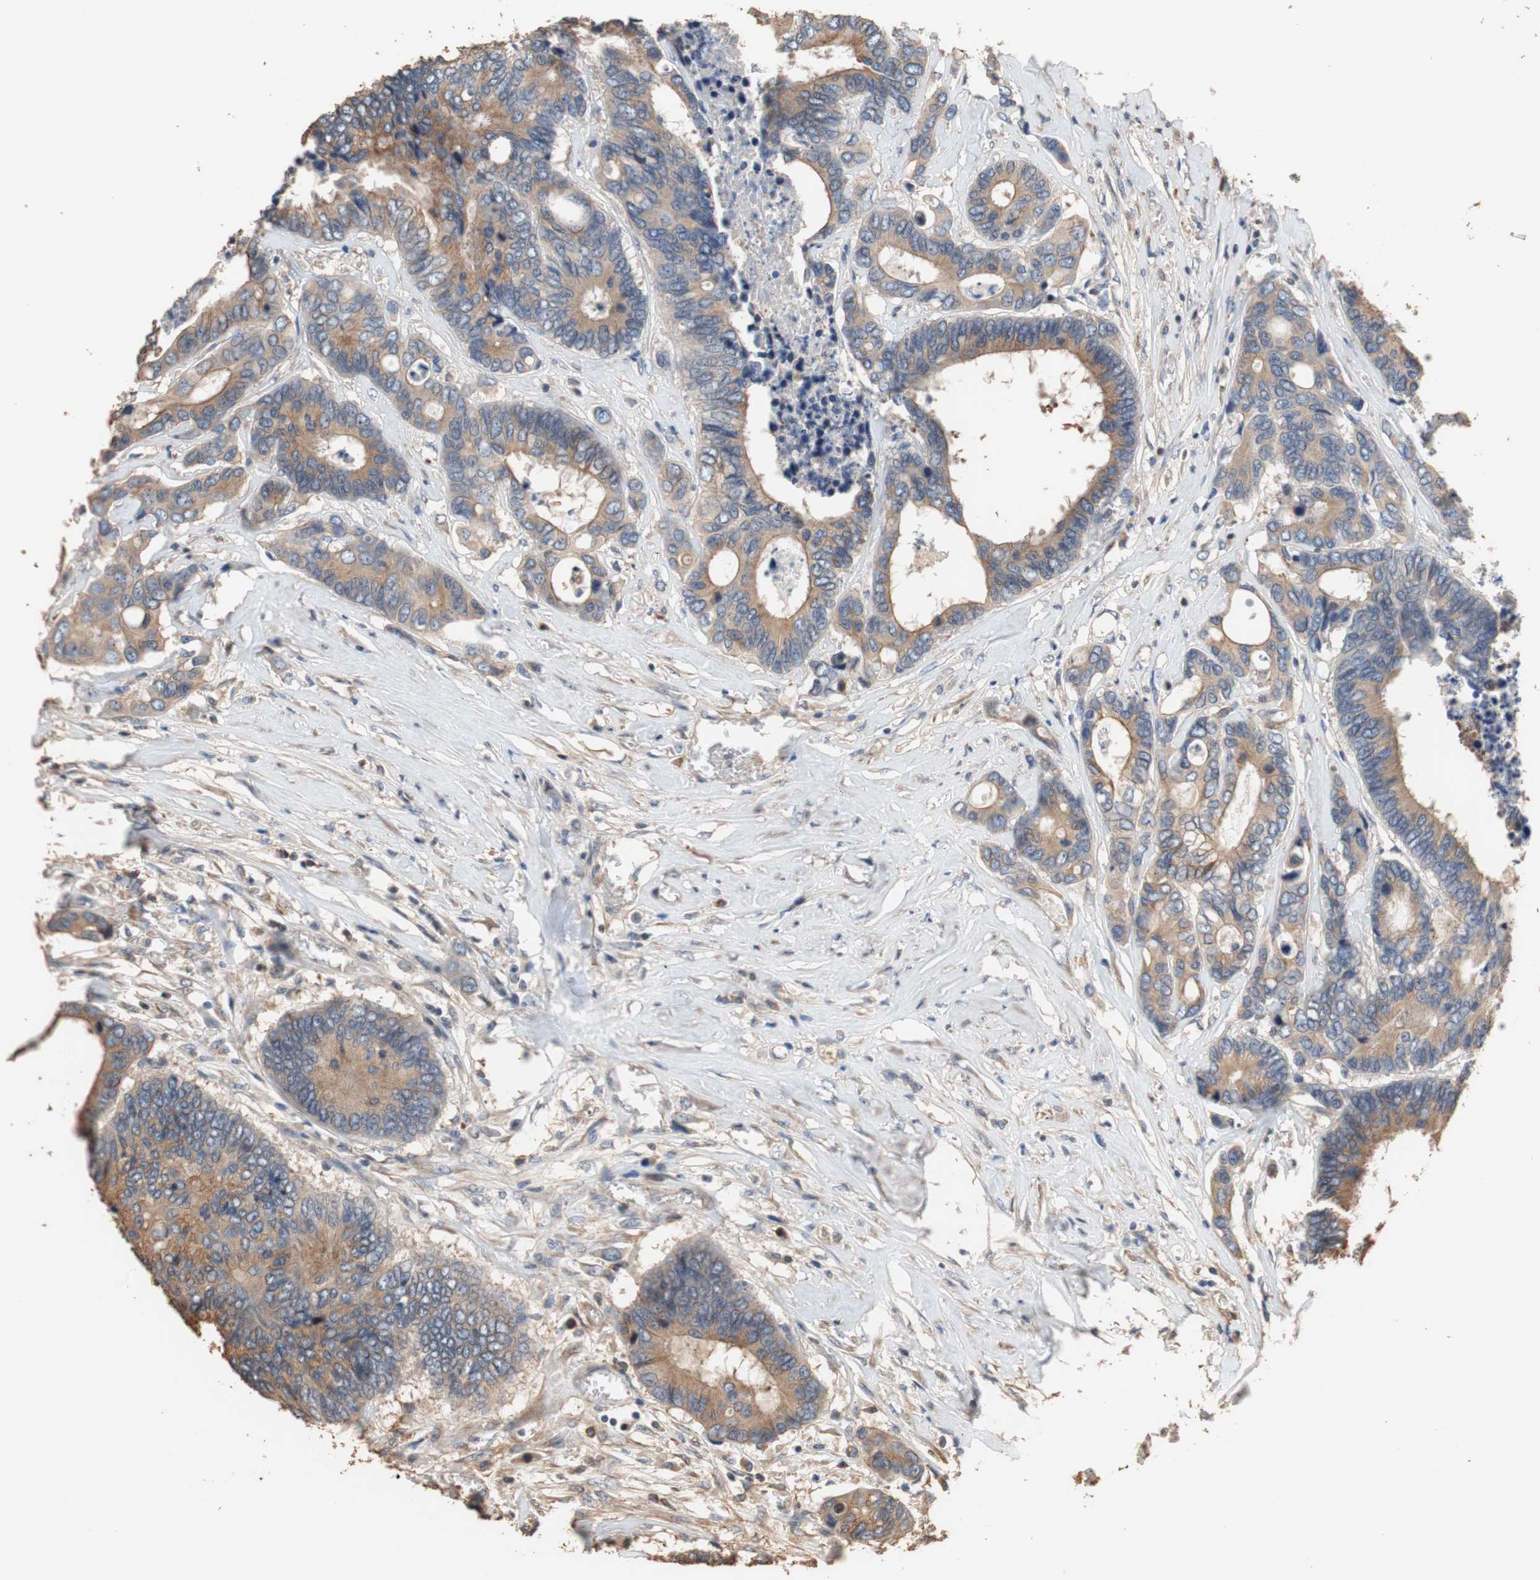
{"staining": {"intensity": "weak", "quantity": ">75%", "location": "cytoplasmic/membranous"}, "tissue": "colorectal cancer", "cell_type": "Tumor cells", "image_type": "cancer", "snomed": [{"axis": "morphology", "description": "Adenocarcinoma, NOS"}, {"axis": "topography", "description": "Rectum"}], "caption": "Colorectal cancer (adenocarcinoma) tissue exhibits weak cytoplasmic/membranous positivity in about >75% of tumor cells, visualized by immunohistochemistry.", "gene": "TUBB", "patient": {"sex": "male", "age": 55}}